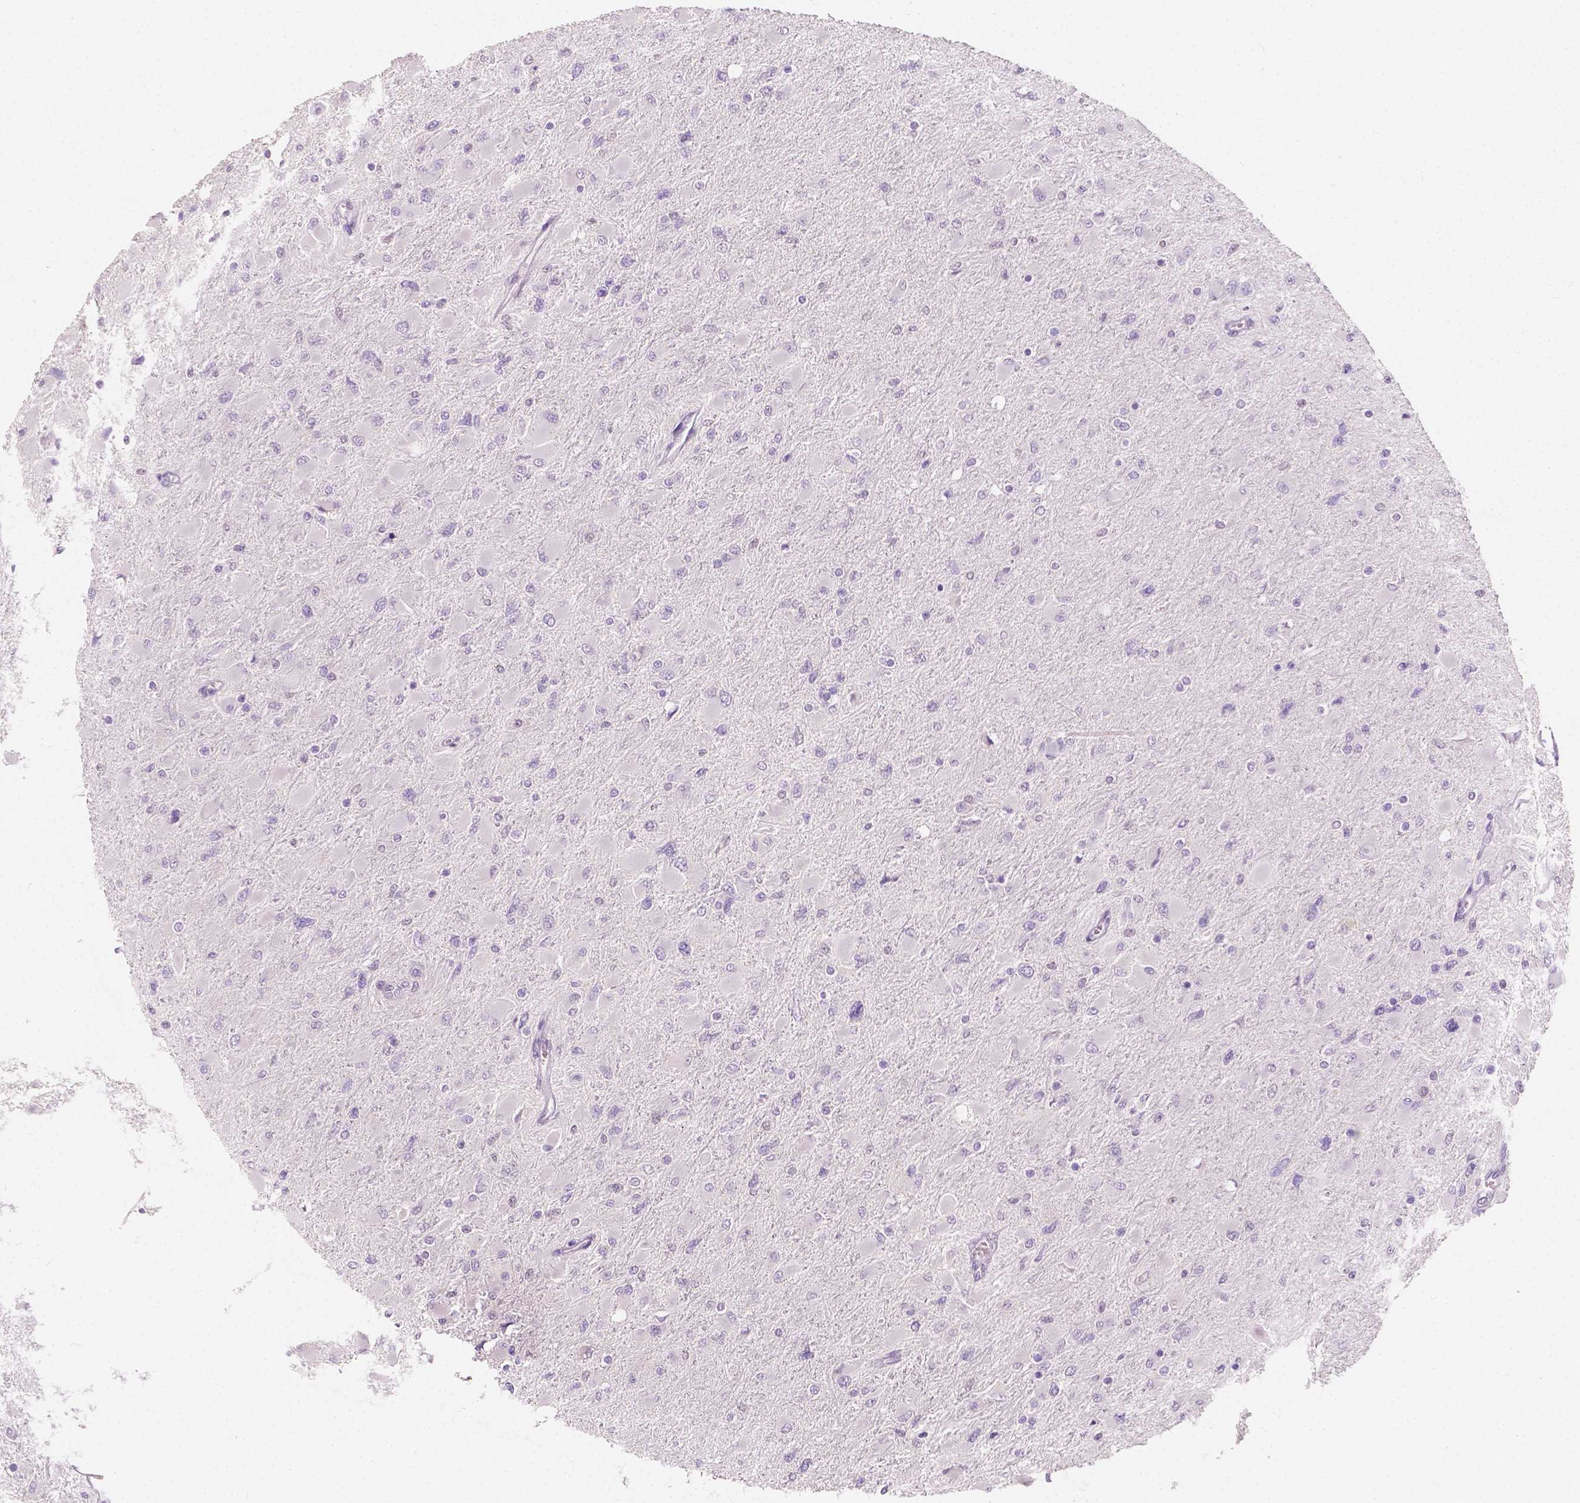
{"staining": {"intensity": "negative", "quantity": "none", "location": "none"}, "tissue": "glioma", "cell_type": "Tumor cells", "image_type": "cancer", "snomed": [{"axis": "morphology", "description": "Glioma, malignant, High grade"}, {"axis": "topography", "description": "Cerebral cortex"}], "caption": "Tumor cells are negative for protein expression in human glioma.", "gene": "TAL1", "patient": {"sex": "female", "age": 36}}